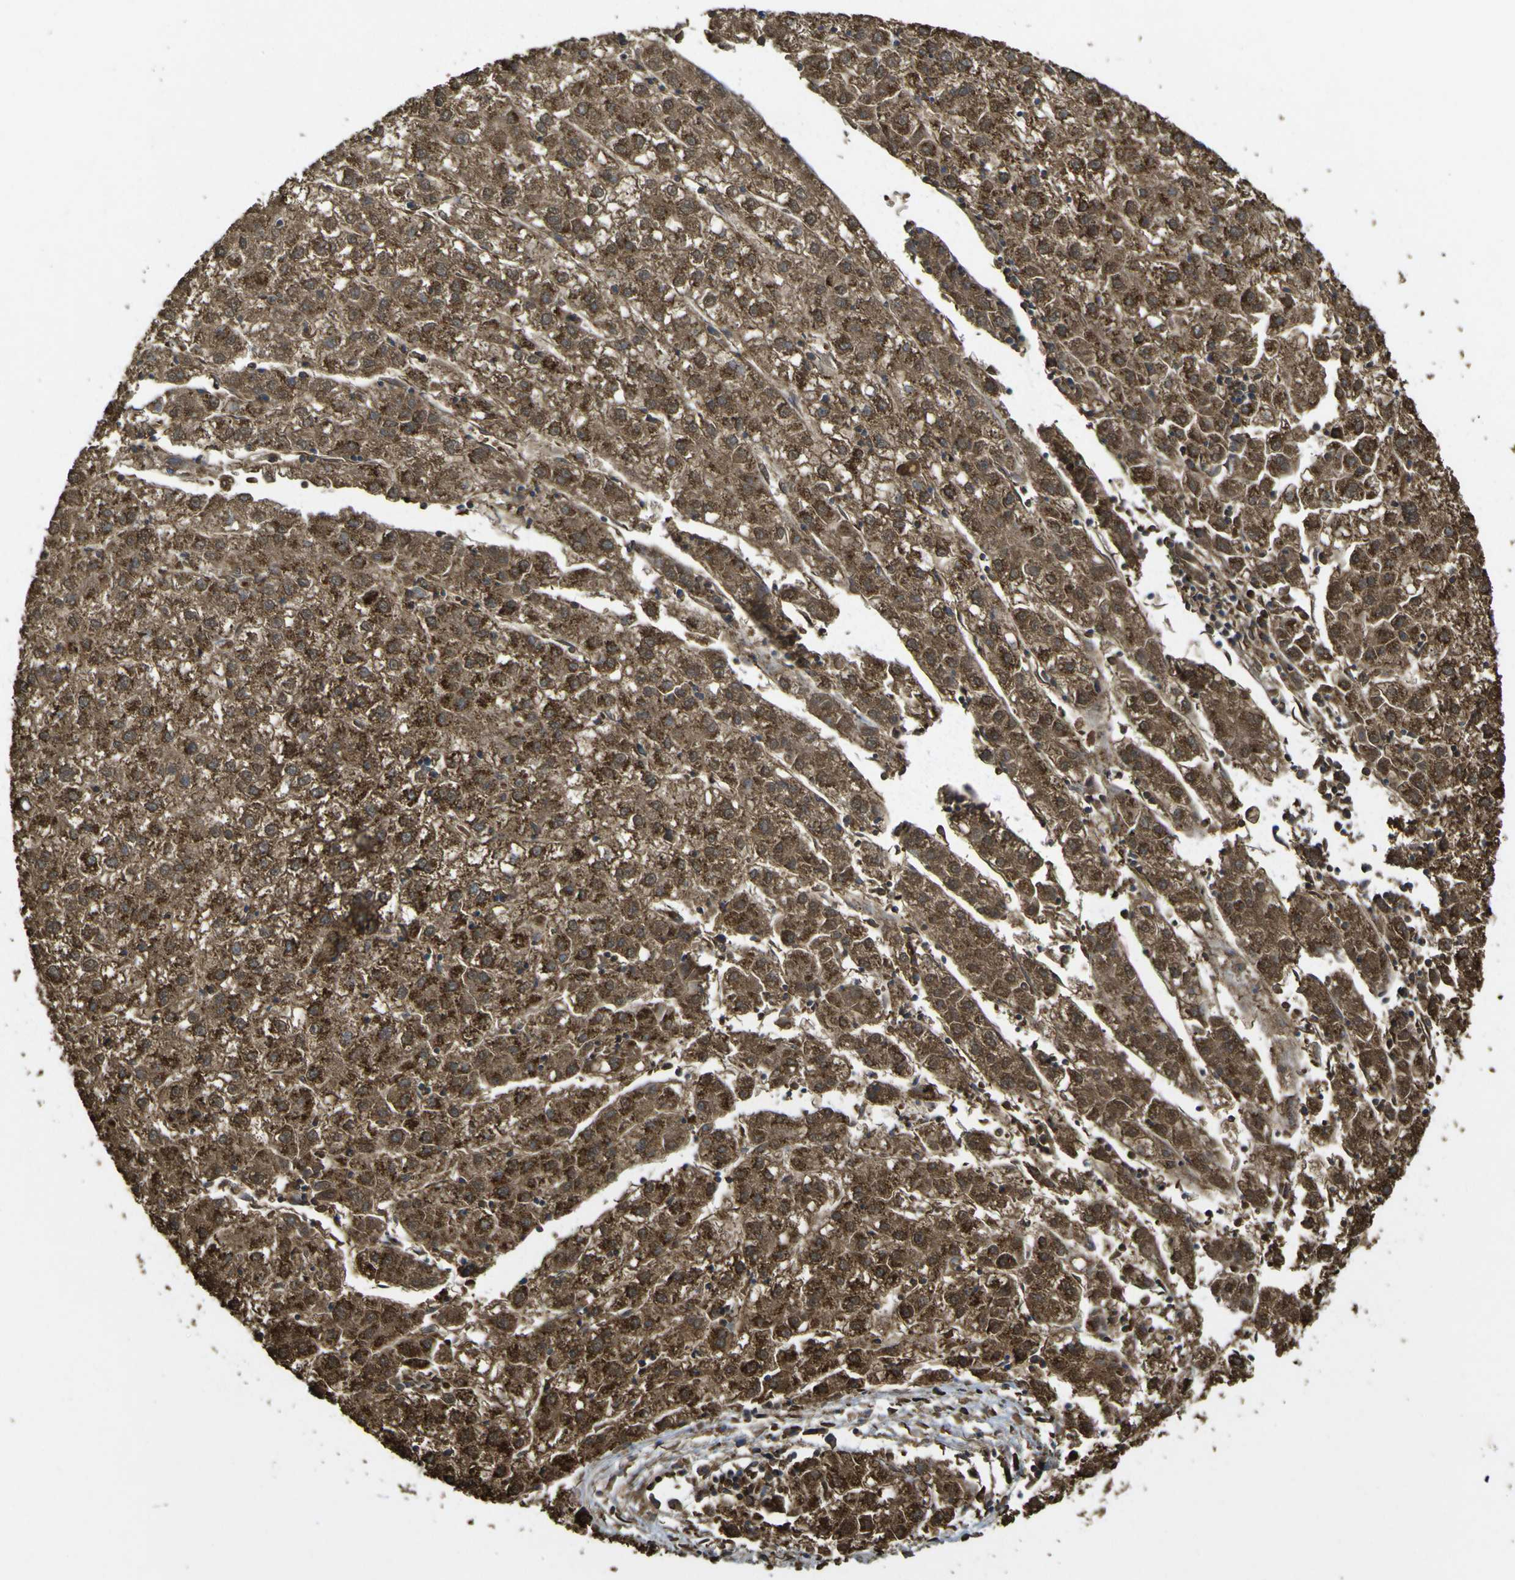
{"staining": {"intensity": "strong", "quantity": ">75%", "location": "cytoplasmic/membranous"}, "tissue": "liver cancer", "cell_type": "Tumor cells", "image_type": "cancer", "snomed": [{"axis": "morphology", "description": "Carcinoma, Hepatocellular, NOS"}, {"axis": "topography", "description": "Liver"}], "caption": "DAB (3,3'-diaminobenzidine) immunohistochemical staining of liver cancer (hepatocellular carcinoma) displays strong cytoplasmic/membranous protein staining in about >75% of tumor cells. (DAB (3,3'-diaminobenzidine) = brown stain, brightfield microscopy at high magnification).", "gene": "ACSL3", "patient": {"sex": "male", "age": 72}}